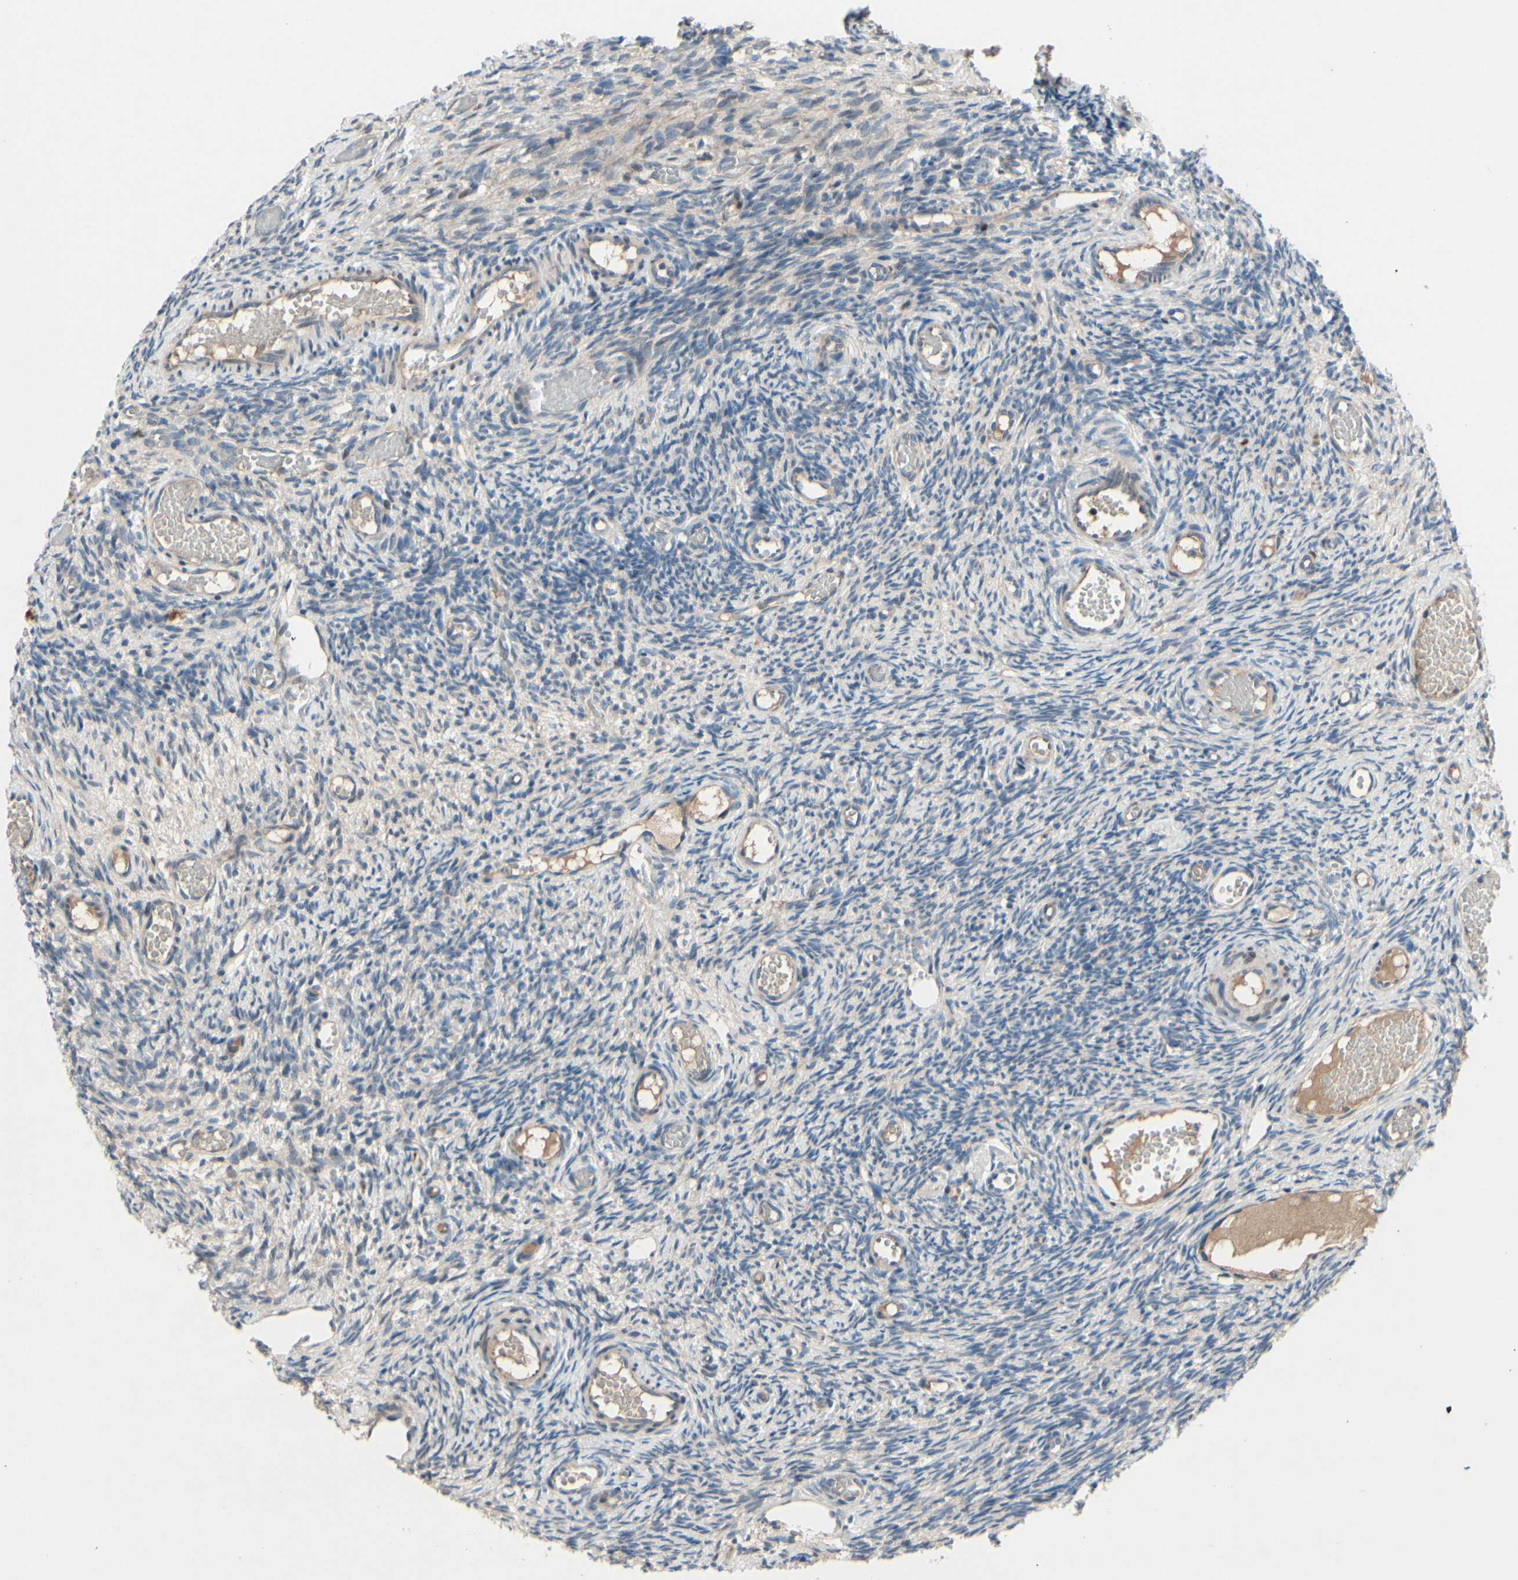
{"staining": {"intensity": "weak", "quantity": "25%-75%", "location": "cytoplasmic/membranous"}, "tissue": "ovary", "cell_type": "Ovarian stroma cells", "image_type": "normal", "snomed": [{"axis": "morphology", "description": "Normal tissue, NOS"}, {"axis": "topography", "description": "Ovary"}], "caption": "The micrograph demonstrates a brown stain indicating the presence of a protein in the cytoplasmic/membranous of ovarian stroma cells in ovary. The staining was performed using DAB, with brown indicating positive protein expression. Nuclei are stained blue with hematoxylin.", "gene": "ICAM5", "patient": {"sex": "female", "age": 35}}